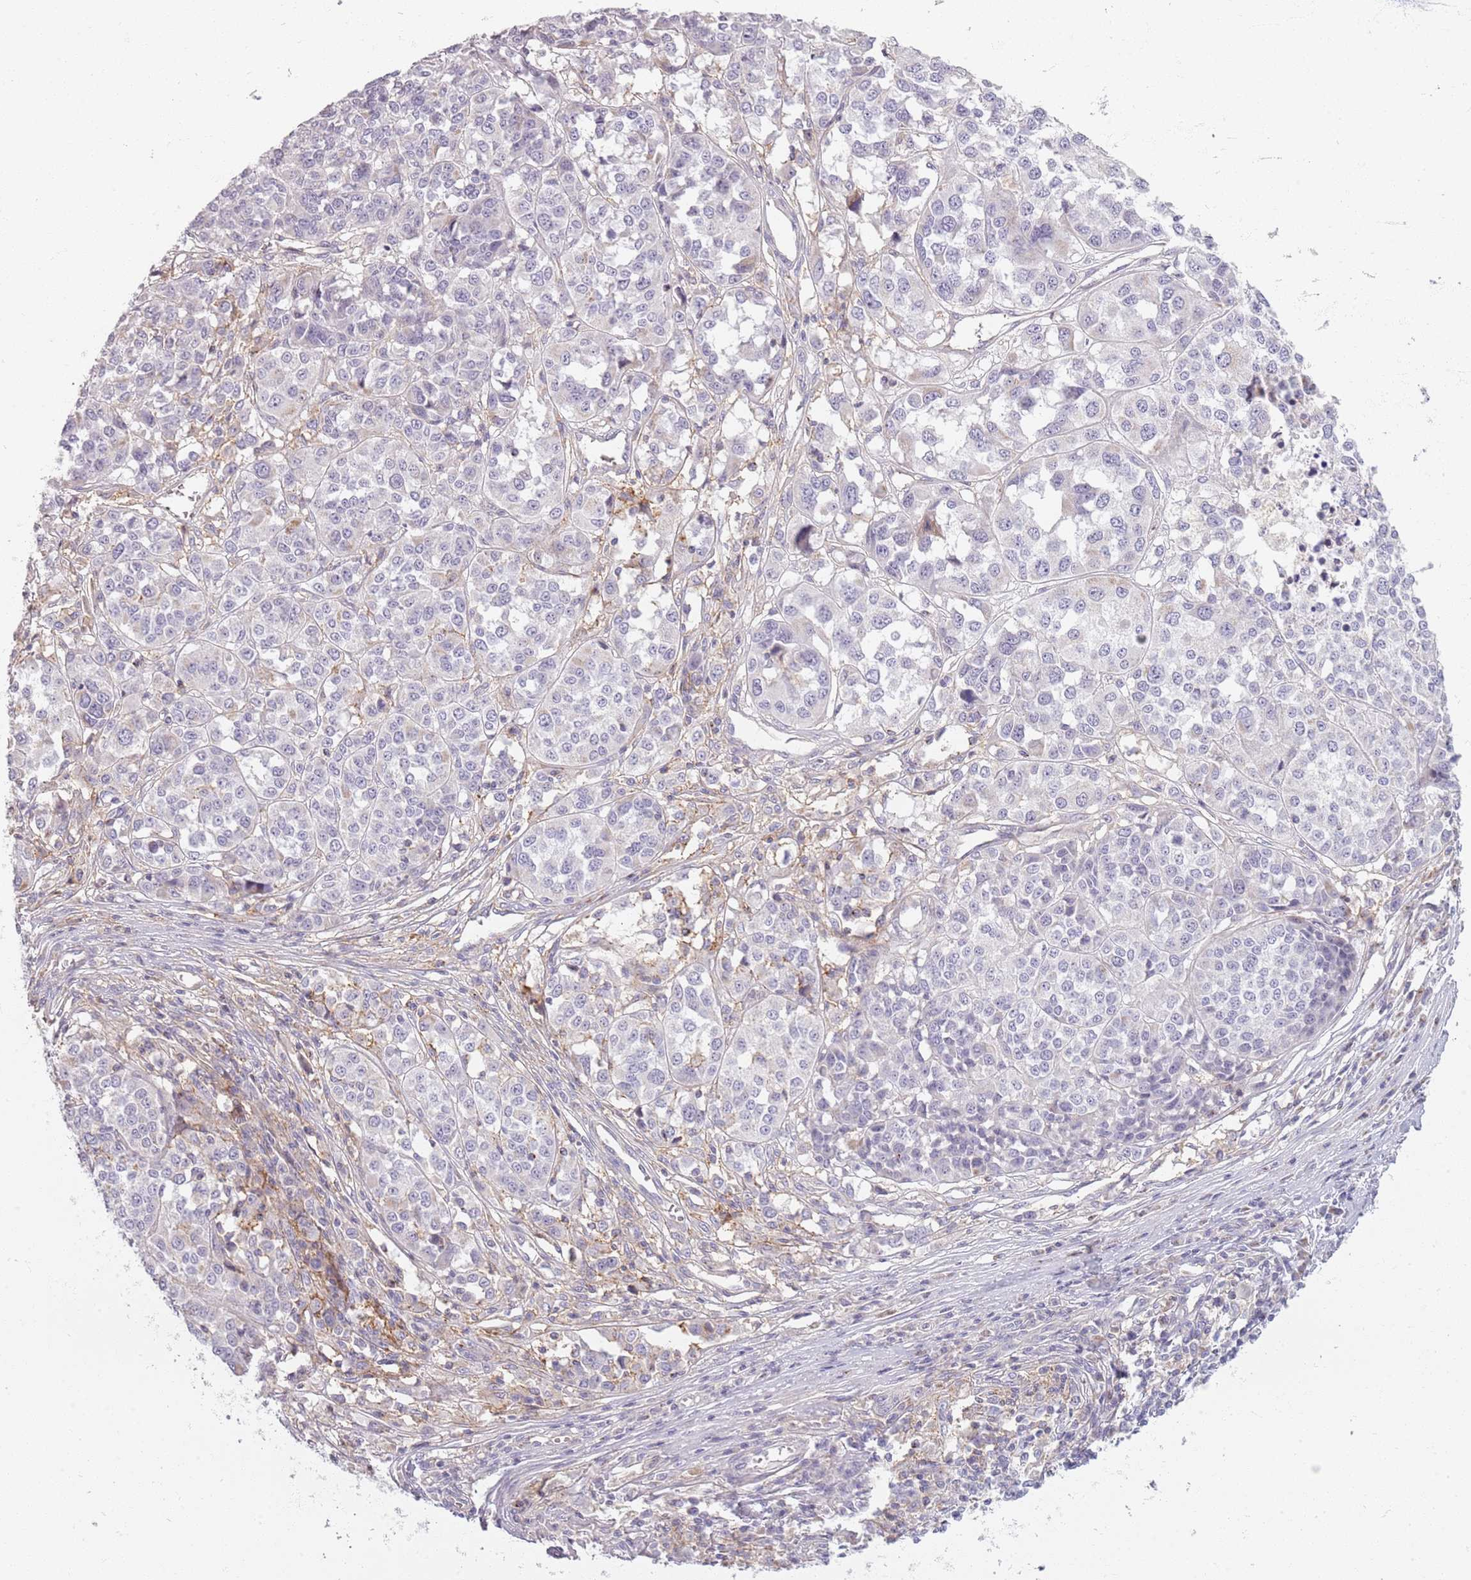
{"staining": {"intensity": "negative", "quantity": "none", "location": "none"}, "tissue": "melanoma", "cell_type": "Tumor cells", "image_type": "cancer", "snomed": [{"axis": "morphology", "description": "Malignant melanoma, Metastatic site"}, {"axis": "topography", "description": "Lymph node"}], "caption": "This is an IHC image of malignant melanoma (metastatic site). There is no staining in tumor cells.", "gene": "SYNGR3", "patient": {"sex": "male", "age": 44}}